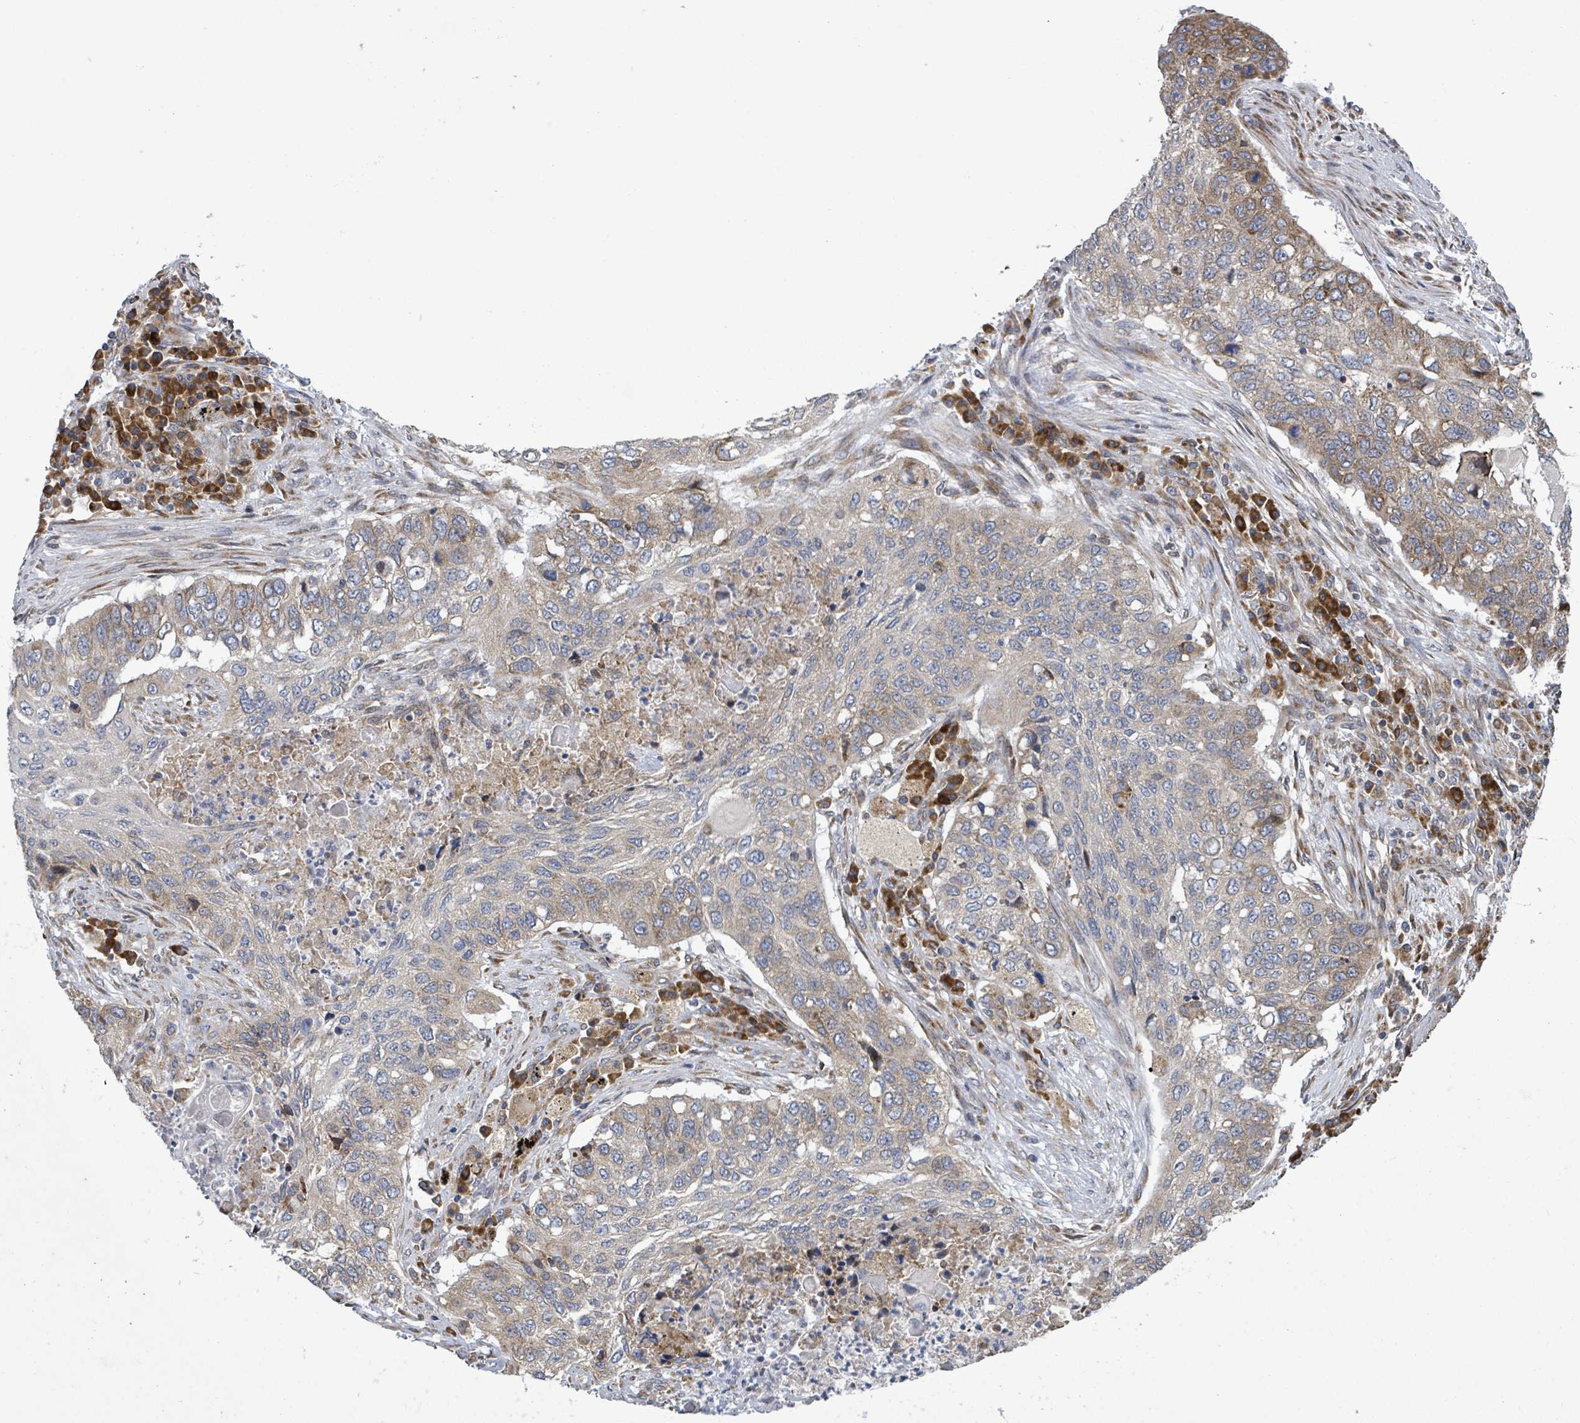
{"staining": {"intensity": "weak", "quantity": "25%-75%", "location": "cytoplasmic/membranous"}, "tissue": "lung cancer", "cell_type": "Tumor cells", "image_type": "cancer", "snomed": [{"axis": "morphology", "description": "Squamous cell carcinoma, NOS"}, {"axis": "topography", "description": "Lung"}], "caption": "Squamous cell carcinoma (lung) stained with DAB immunohistochemistry displays low levels of weak cytoplasmic/membranous positivity in approximately 25%-75% of tumor cells.", "gene": "NOMO1", "patient": {"sex": "female", "age": 63}}